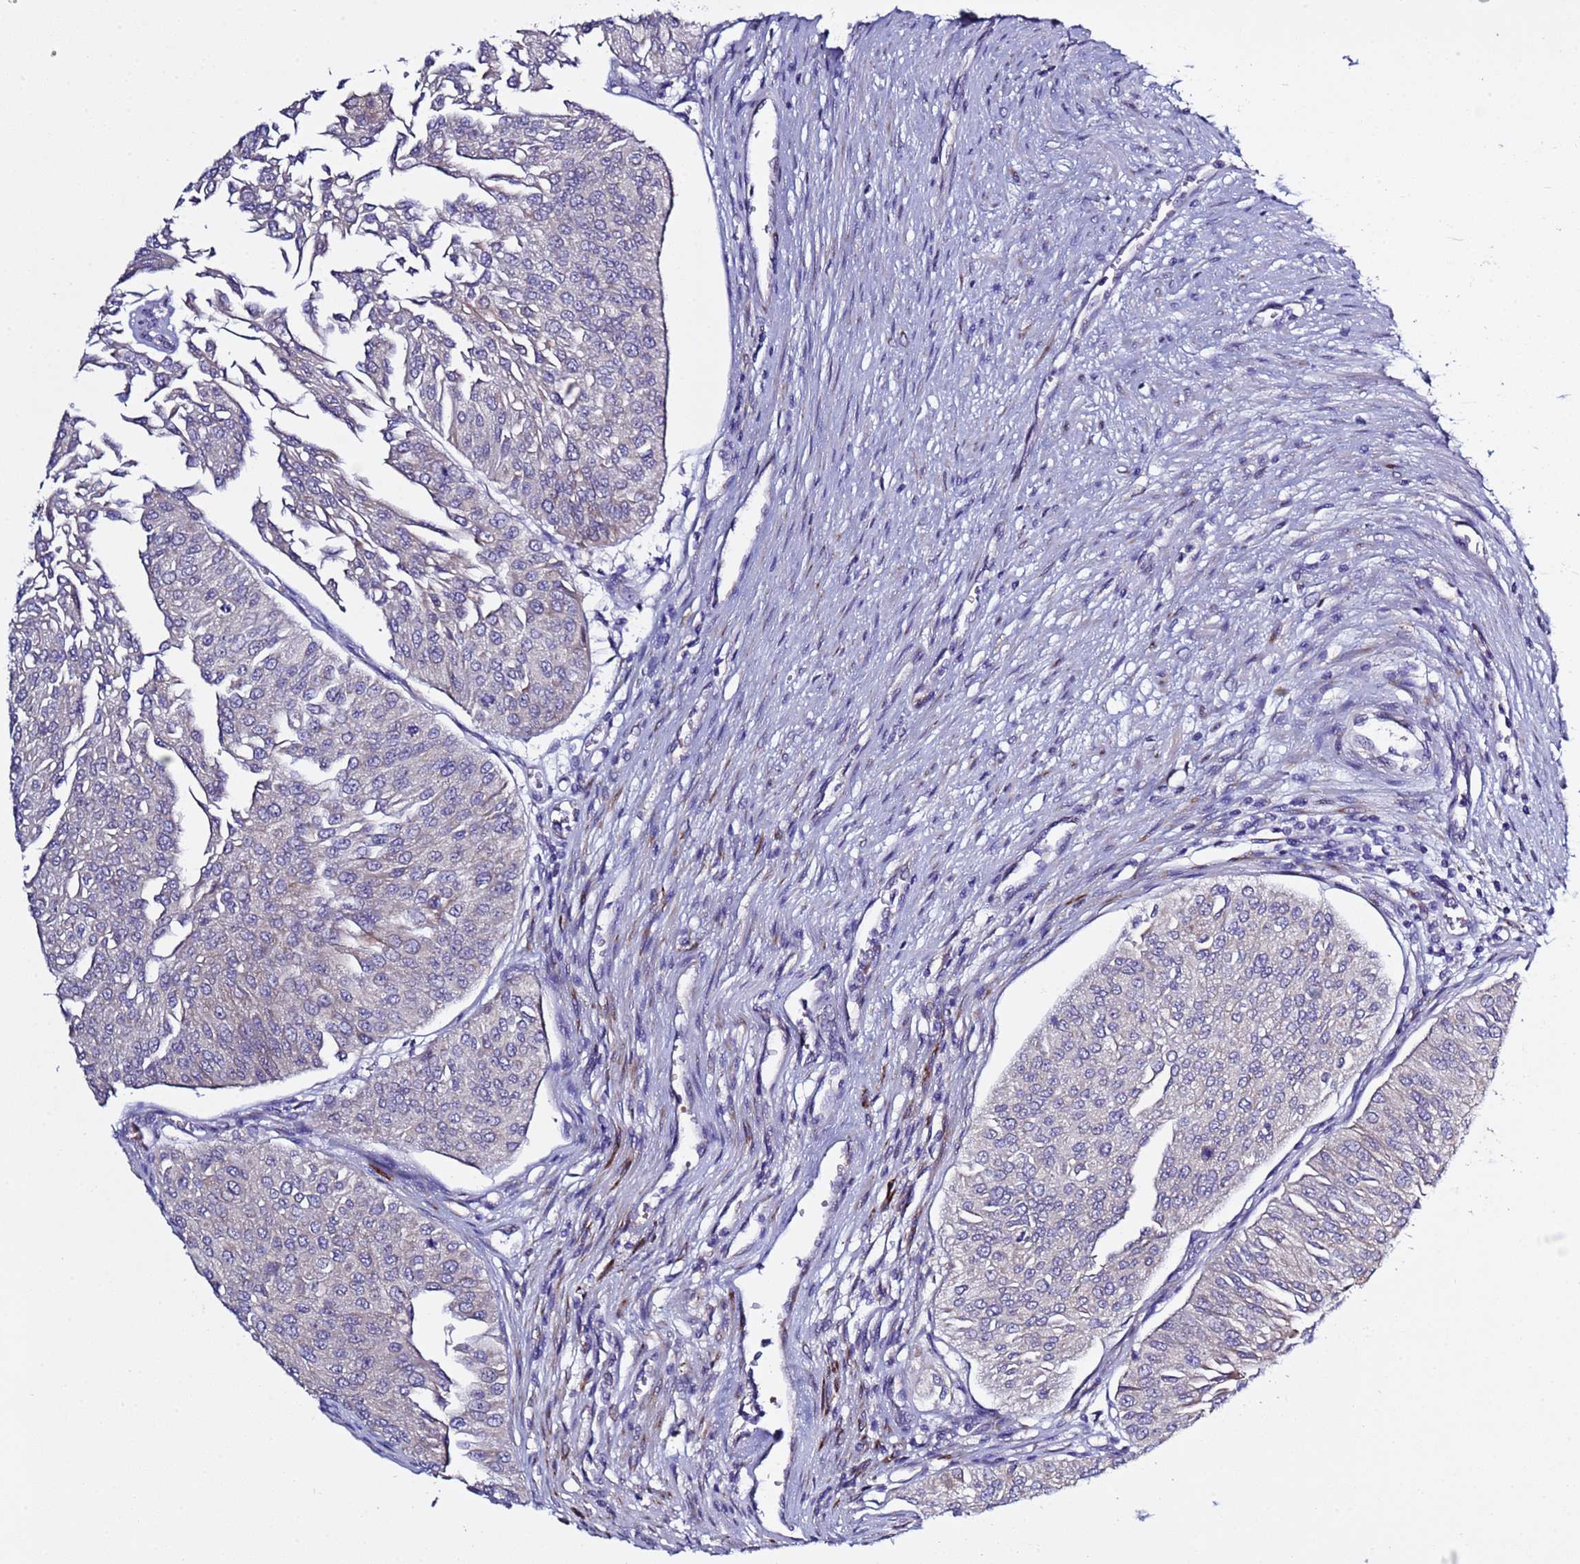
{"staining": {"intensity": "negative", "quantity": "none", "location": "none"}, "tissue": "urothelial cancer", "cell_type": "Tumor cells", "image_type": "cancer", "snomed": [{"axis": "morphology", "description": "Urothelial carcinoma, Low grade"}, {"axis": "topography", "description": "Urinary bladder"}], "caption": "Immunohistochemistry (IHC) micrograph of neoplastic tissue: urothelial cancer stained with DAB (3,3'-diaminobenzidine) reveals no significant protein positivity in tumor cells. (Immunohistochemistry, brightfield microscopy, high magnification).", "gene": "ABHD17B", "patient": {"sex": "male", "age": 67}}